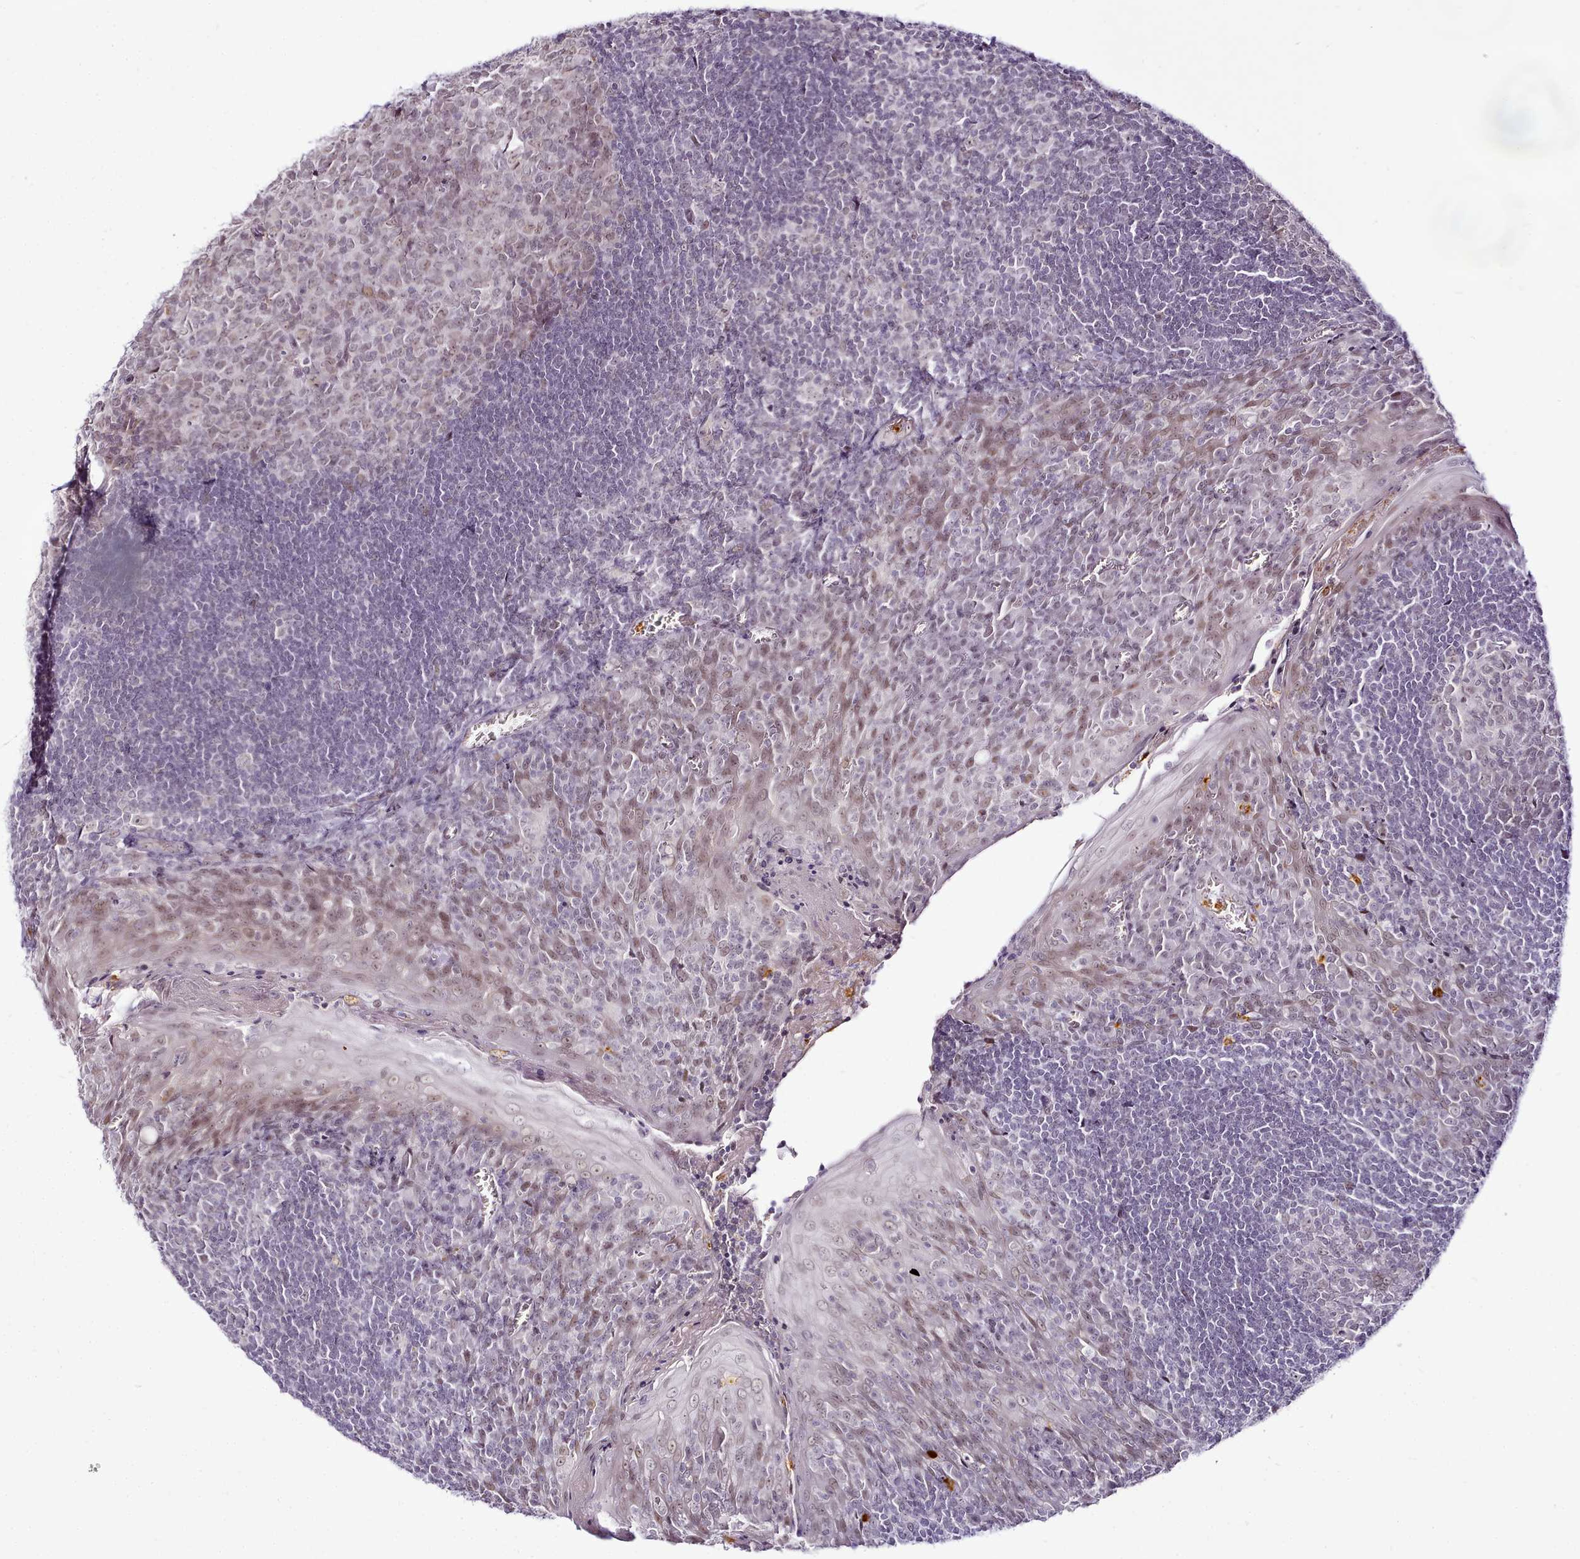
{"staining": {"intensity": "weak", "quantity": "<25%", "location": "nuclear"}, "tissue": "tonsil", "cell_type": "Germinal center cells", "image_type": "normal", "snomed": [{"axis": "morphology", "description": "Normal tissue, NOS"}, {"axis": "topography", "description": "Tonsil"}], "caption": "Immunohistochemistry histopathology image of normal tonsil: human tonsil stained with DAB (3,3'-diaminobenzidine) reveals no significant protein expression in germinal center cells.", "gene": "SYT15B", "patient": {"sex": "male", "age": 27}}